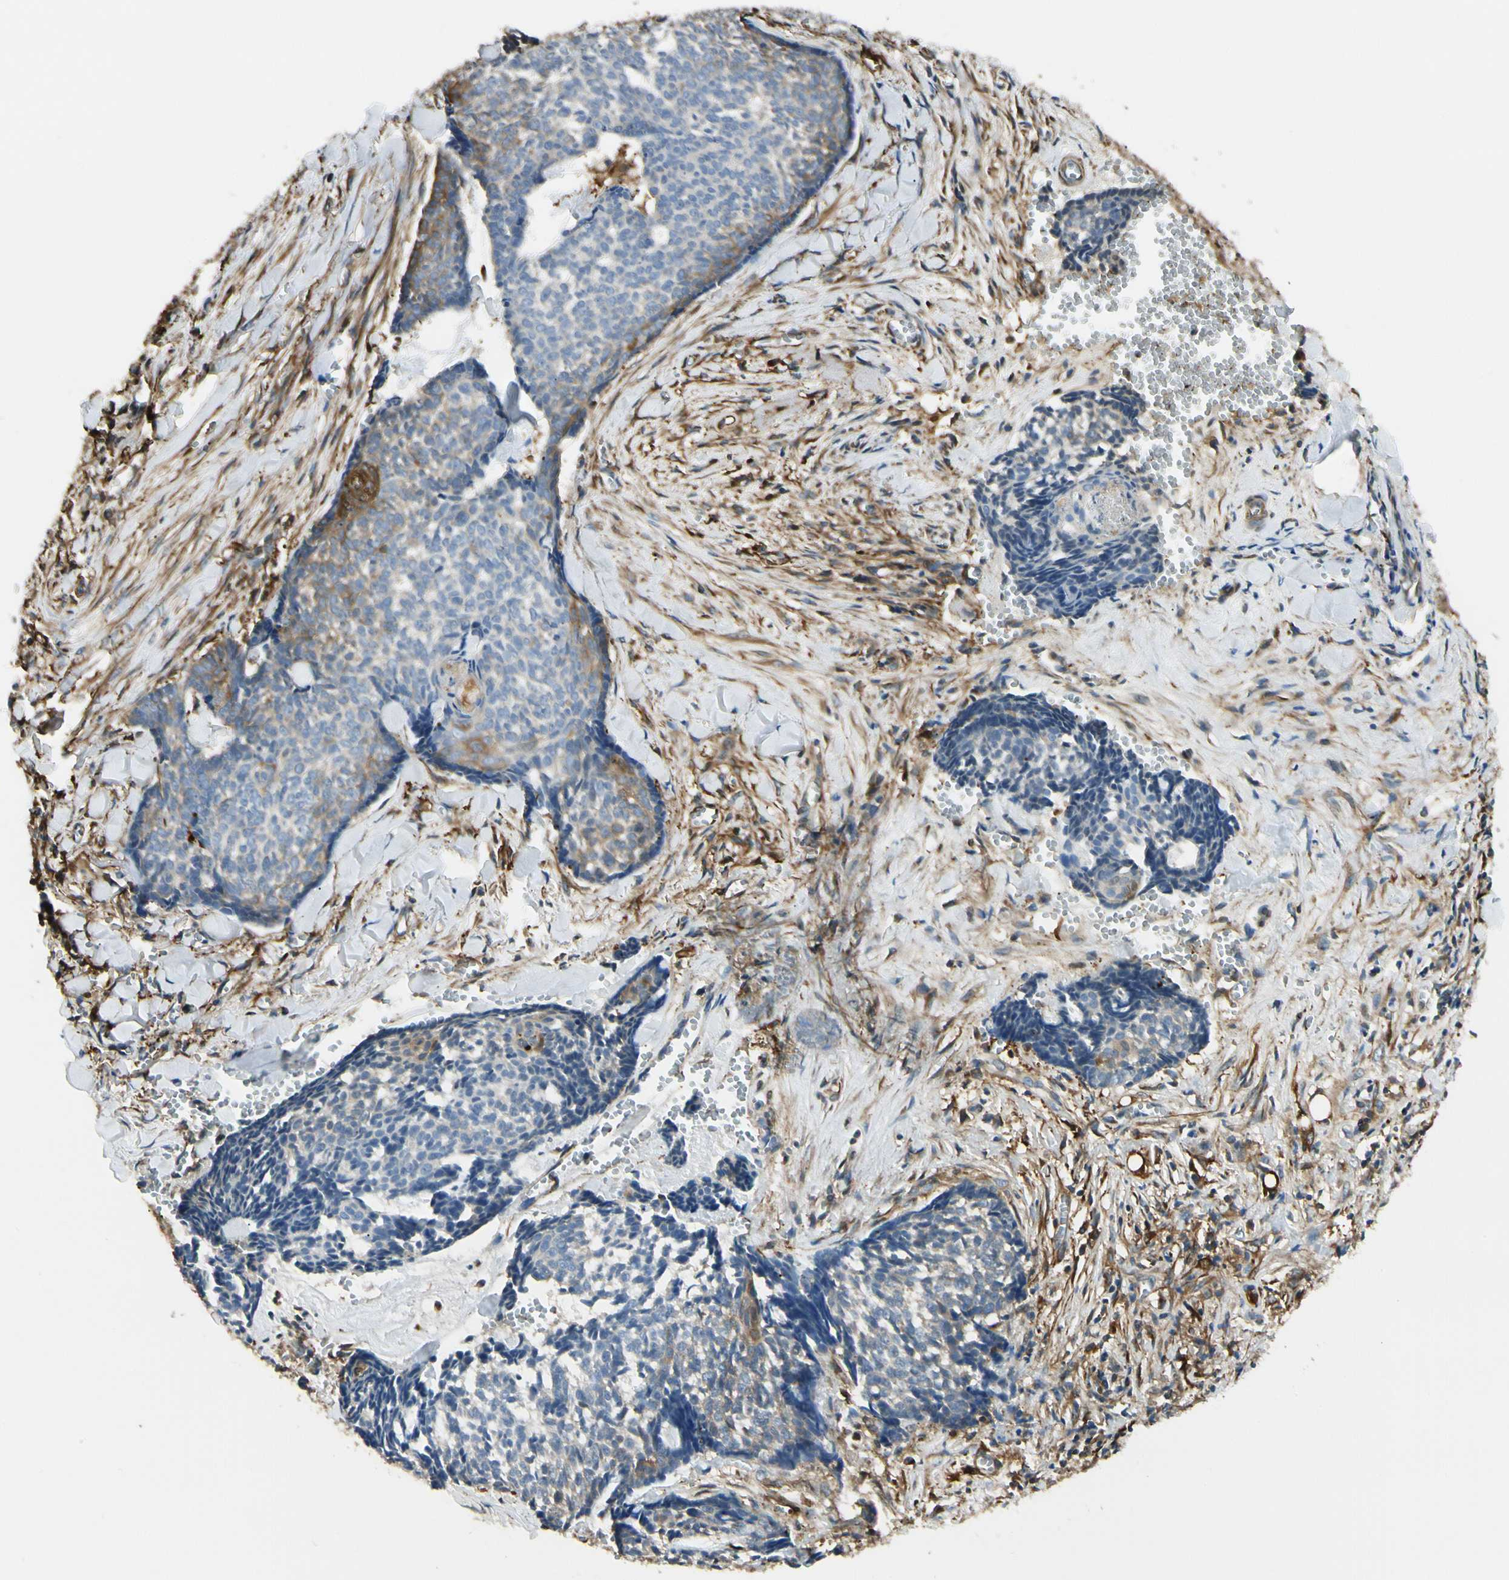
{"staining": {"intensity": "moderate", "quantity": "<25%", "location": "cytoplasmic/membranous"}, "tissue": "skin cancer", "cell_type": "Tumor cells", "image_type": "cancer", "snomed": [{"axis": "morphology", "description": "Basal cell carcinoma"}, {"axis": "topography", "description": "Skin"}], "caption": "Protein staining by IHC reveals moderate cytoplasmic/membranous positivity in about <25% of tumor cells in skin basal cell carcinoma.", "gene": "FTH1", "patient": {"sex": "male", "age": 84}}